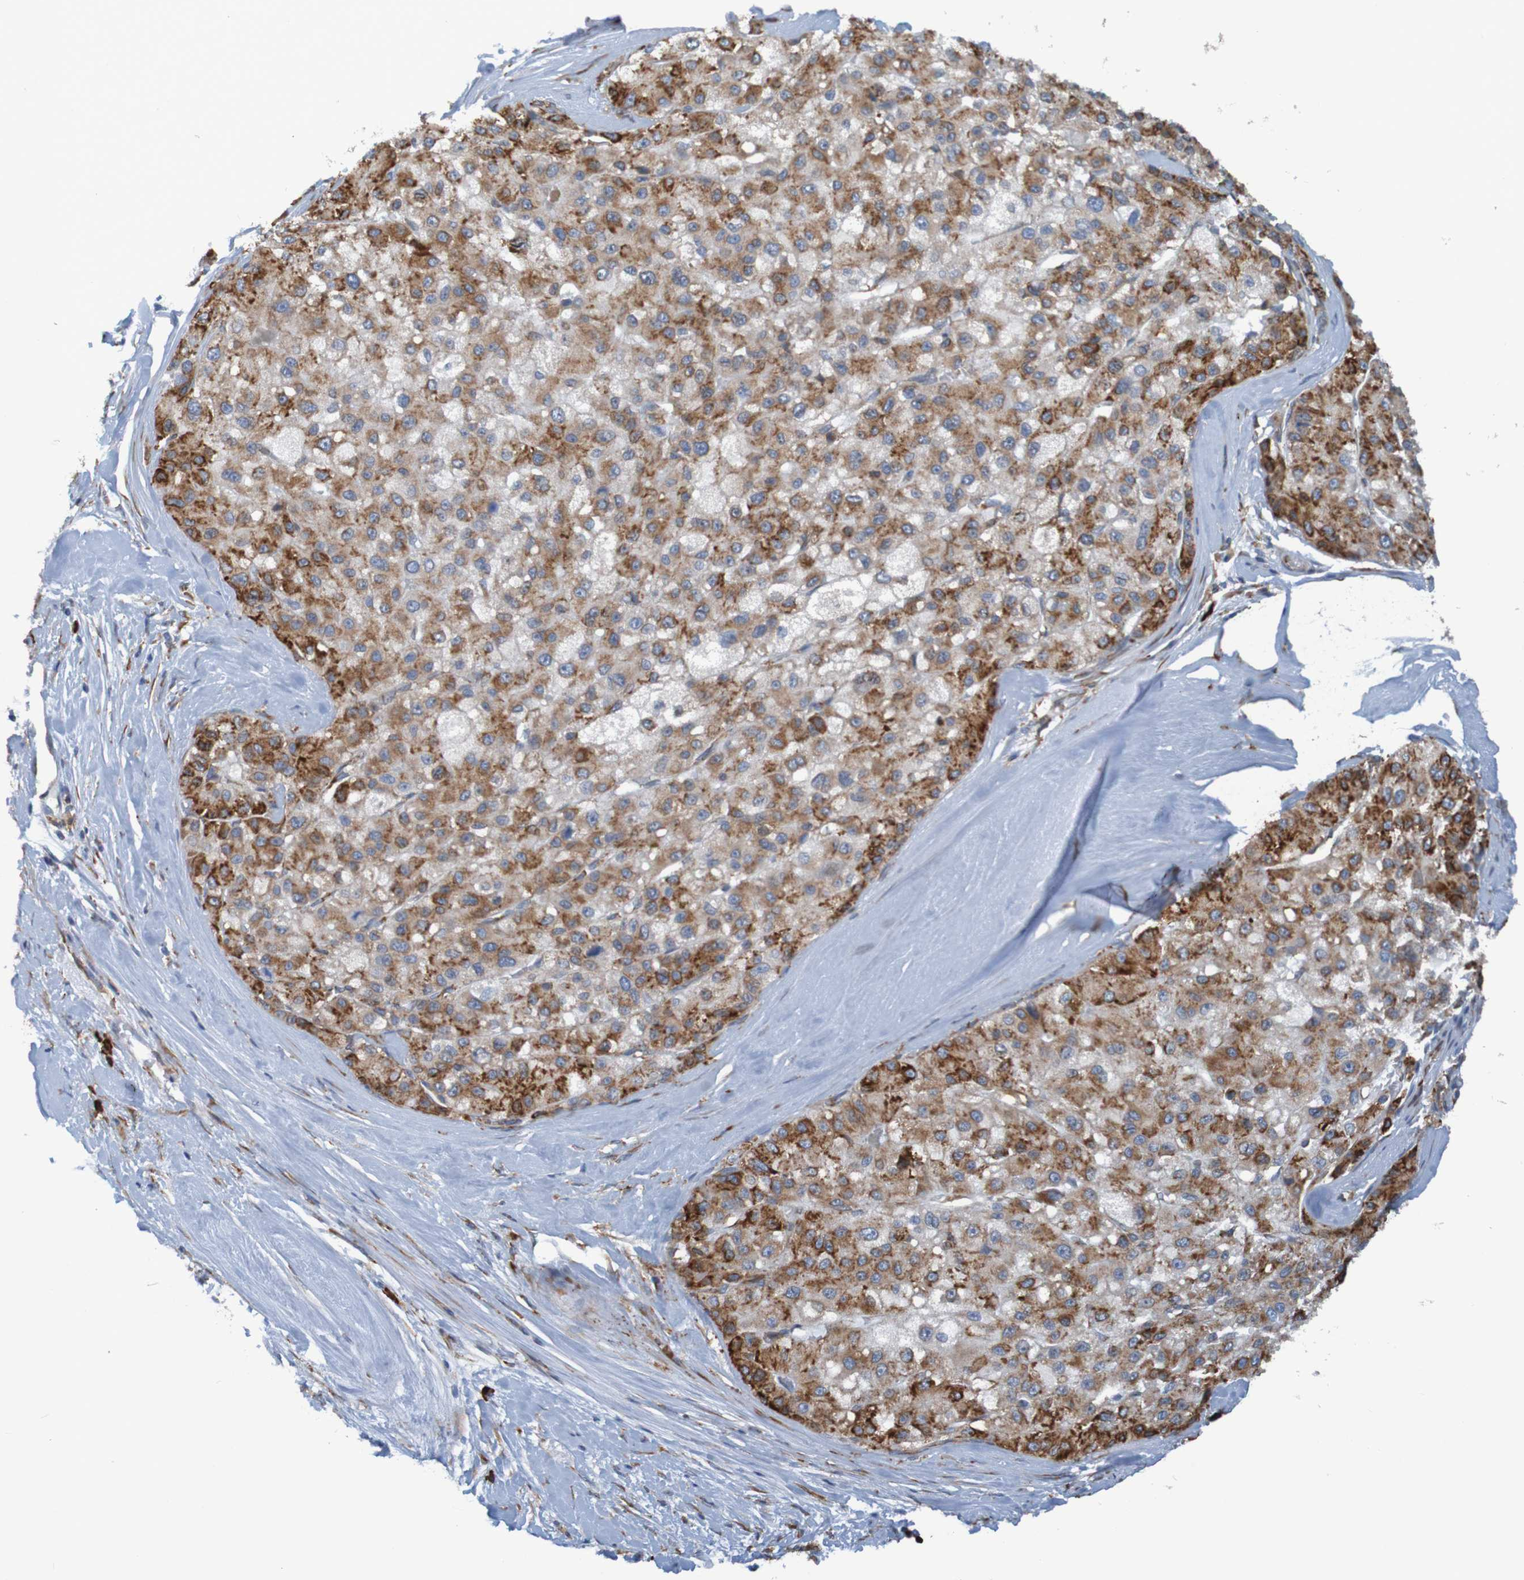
{"staining": {"intensity": "moderate", "quantity": ">75%", "location": "cytoplasmic/membranous"}, "tissue": "liver cancer", "cell_type": "Tumor cells", "image_type": "cancer", "snomed": [{"axis": "morphology", "description": "Carcinoma, Hepatocellular, NOS"}, {"axis": "topography", "description": "Liver"}], "caption": "About >75% of tumor cells in liver cancer (hepatocellular carcinoma) show moderate cytoplasmic/membranous protein positivity as visualized by brown immunohistochemical staining.", "gene": "SSR1", "patient": {"sex": "male", "age": 80}}